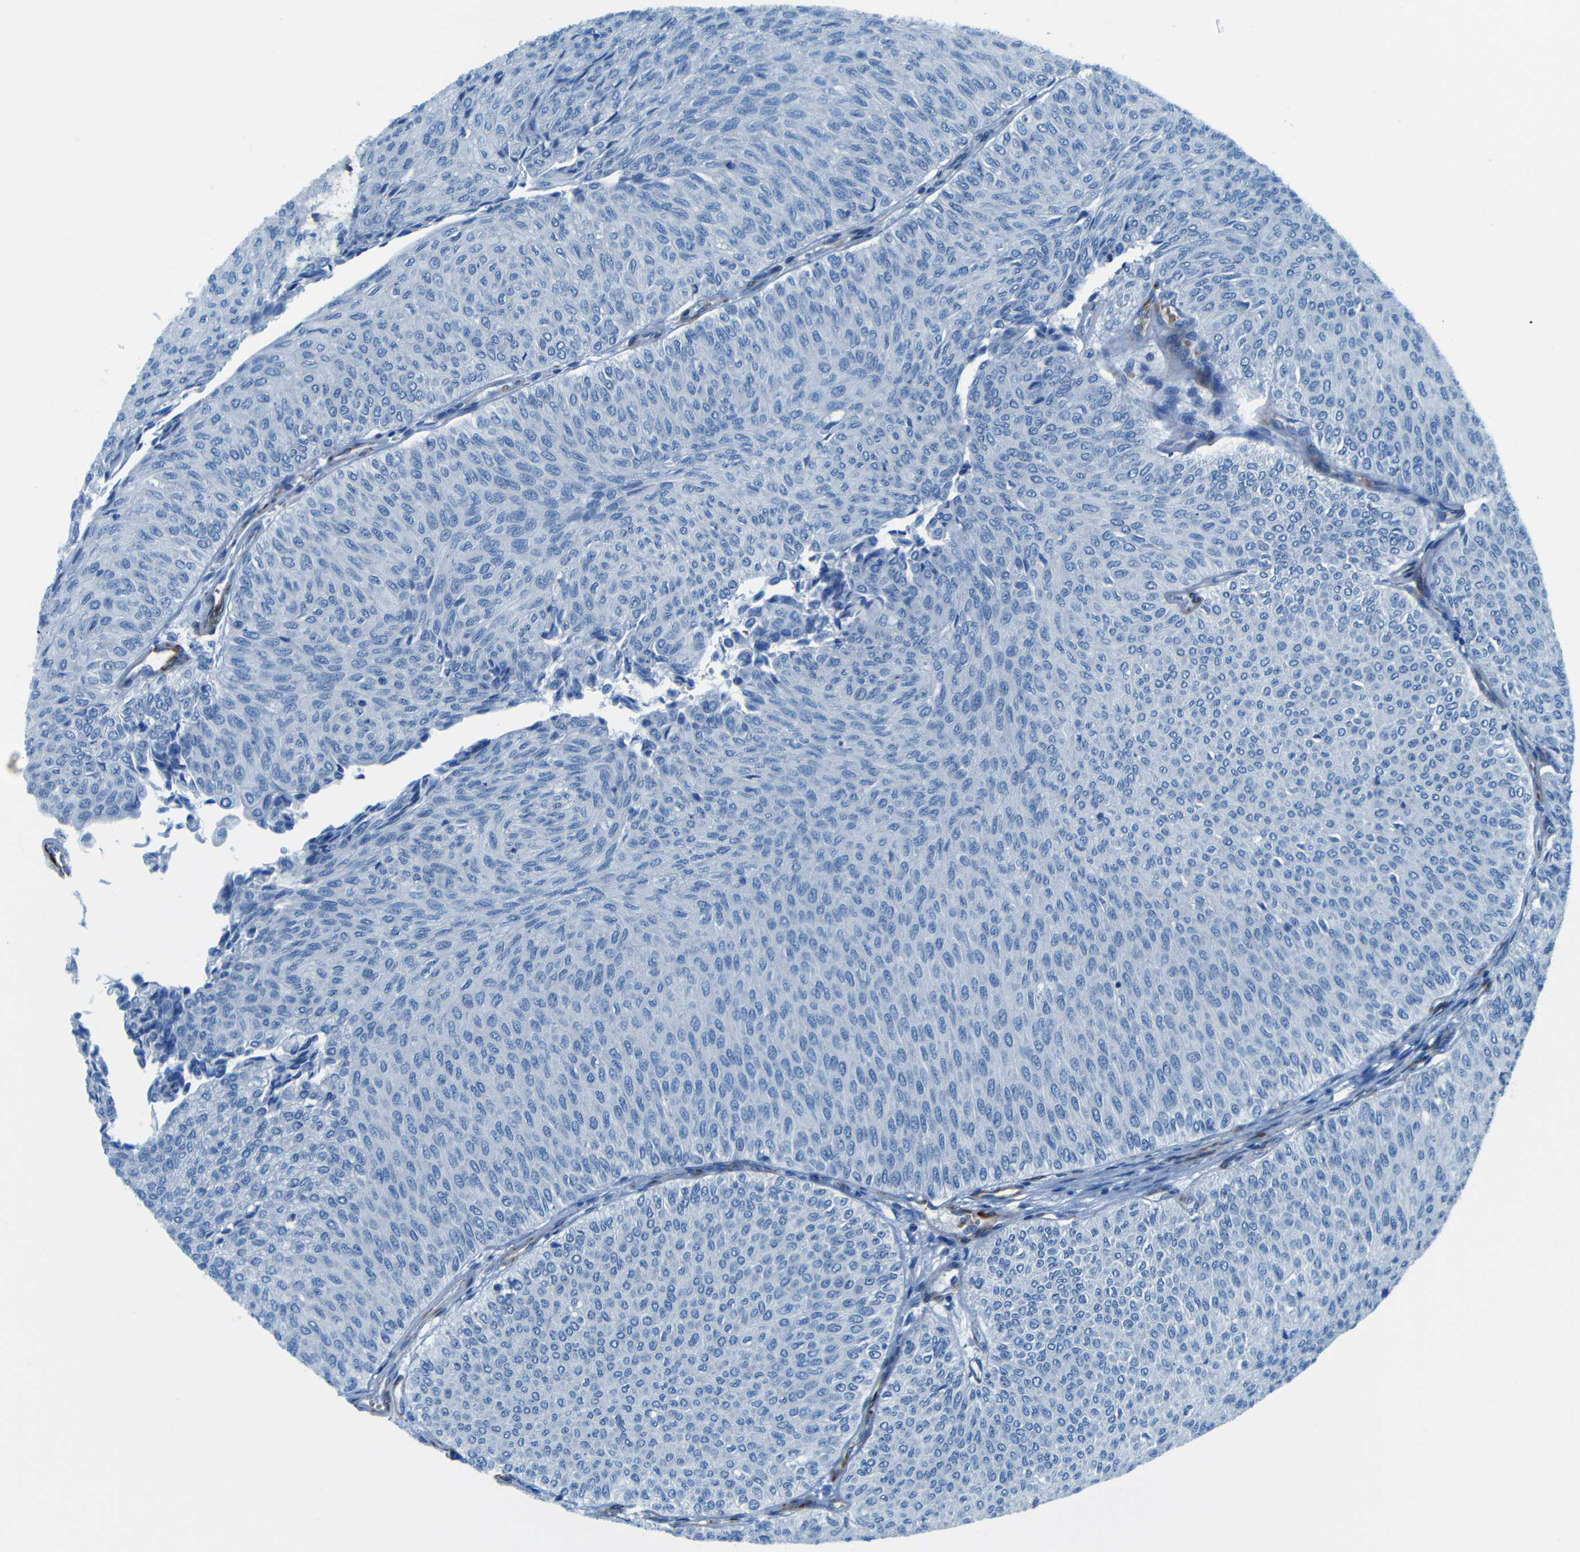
{"staining": {"intensity": "negative", "quantity": "none", "location": "none"}, "tissue": "urothelial cancer", "cell_type": "Tumor cells", "image_type": "cancer", "snomed": [{"axis": "morphology", "description": "Urothelial carcinoma, Low grade"}, {"axis": "topography", "description": "Urinary bladder"}], "caption": "A micrograph of low-grade urothelial carcinoma stained for a protein exhibits no brown staining in tumor cells.", "gene": "MAP2", "patient": {"sex": "male", "age": 78}}